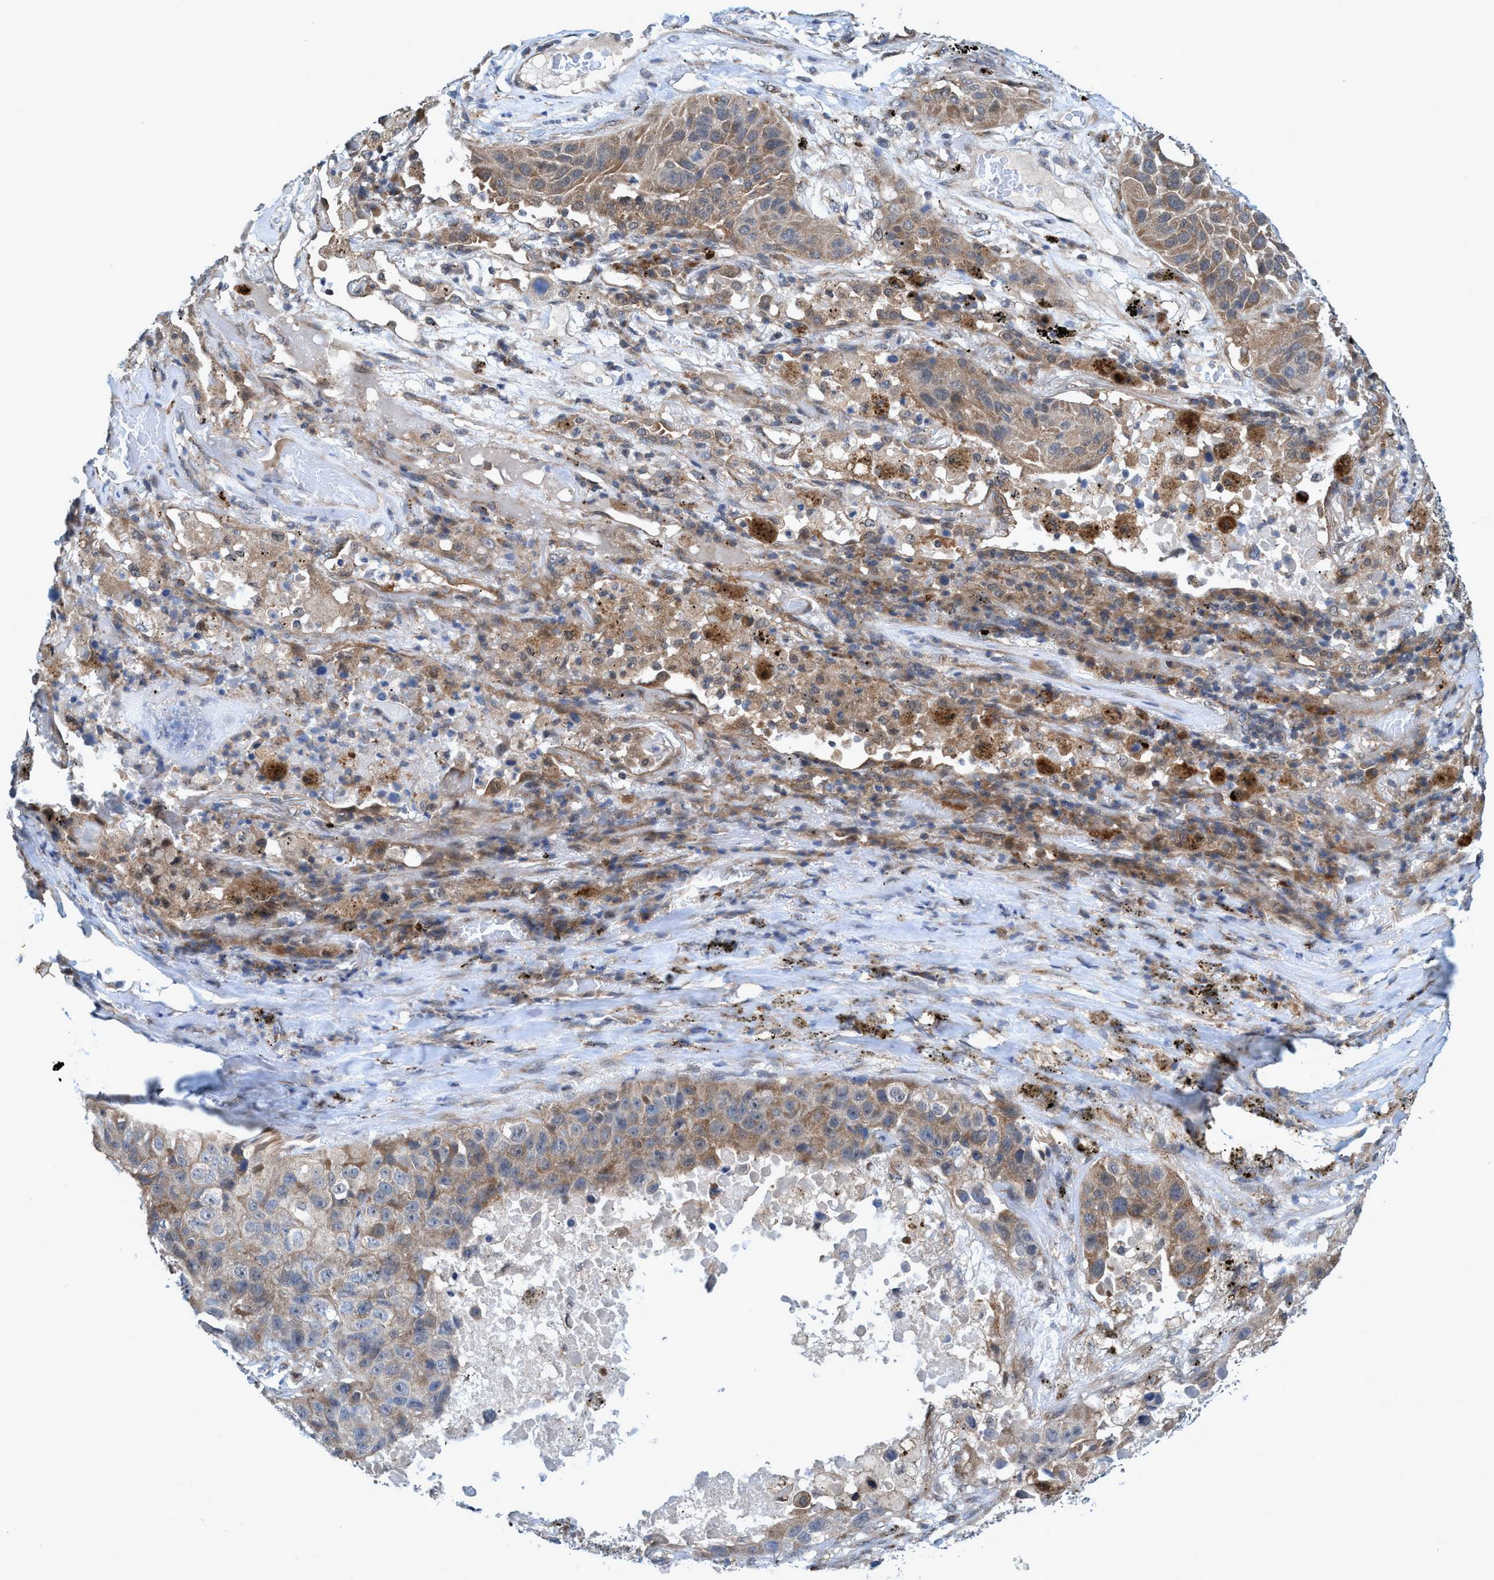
{"staining": {"intensity": "weak", "quantity": ">75%", "location": "cytoplasmic/membranous"}, "tissue": "lung cancer", "cell_type": "Tumor cells", "image_type": "cancer", "snomed": [{"axis": "morphology", "description": "Squamous cell carcinoma, NOS"}, {"axis": "topography", "description": "Lung"}], "caption": "IHC (DAB (3,3'-diaminobenzidine)) staining of lung cancer reveals weak cytoplasmic/membranous protein staining in approximately >75% of tumor cells.", "gene": "TRIM65", "patient": {"sex": "male", "age": 57}}